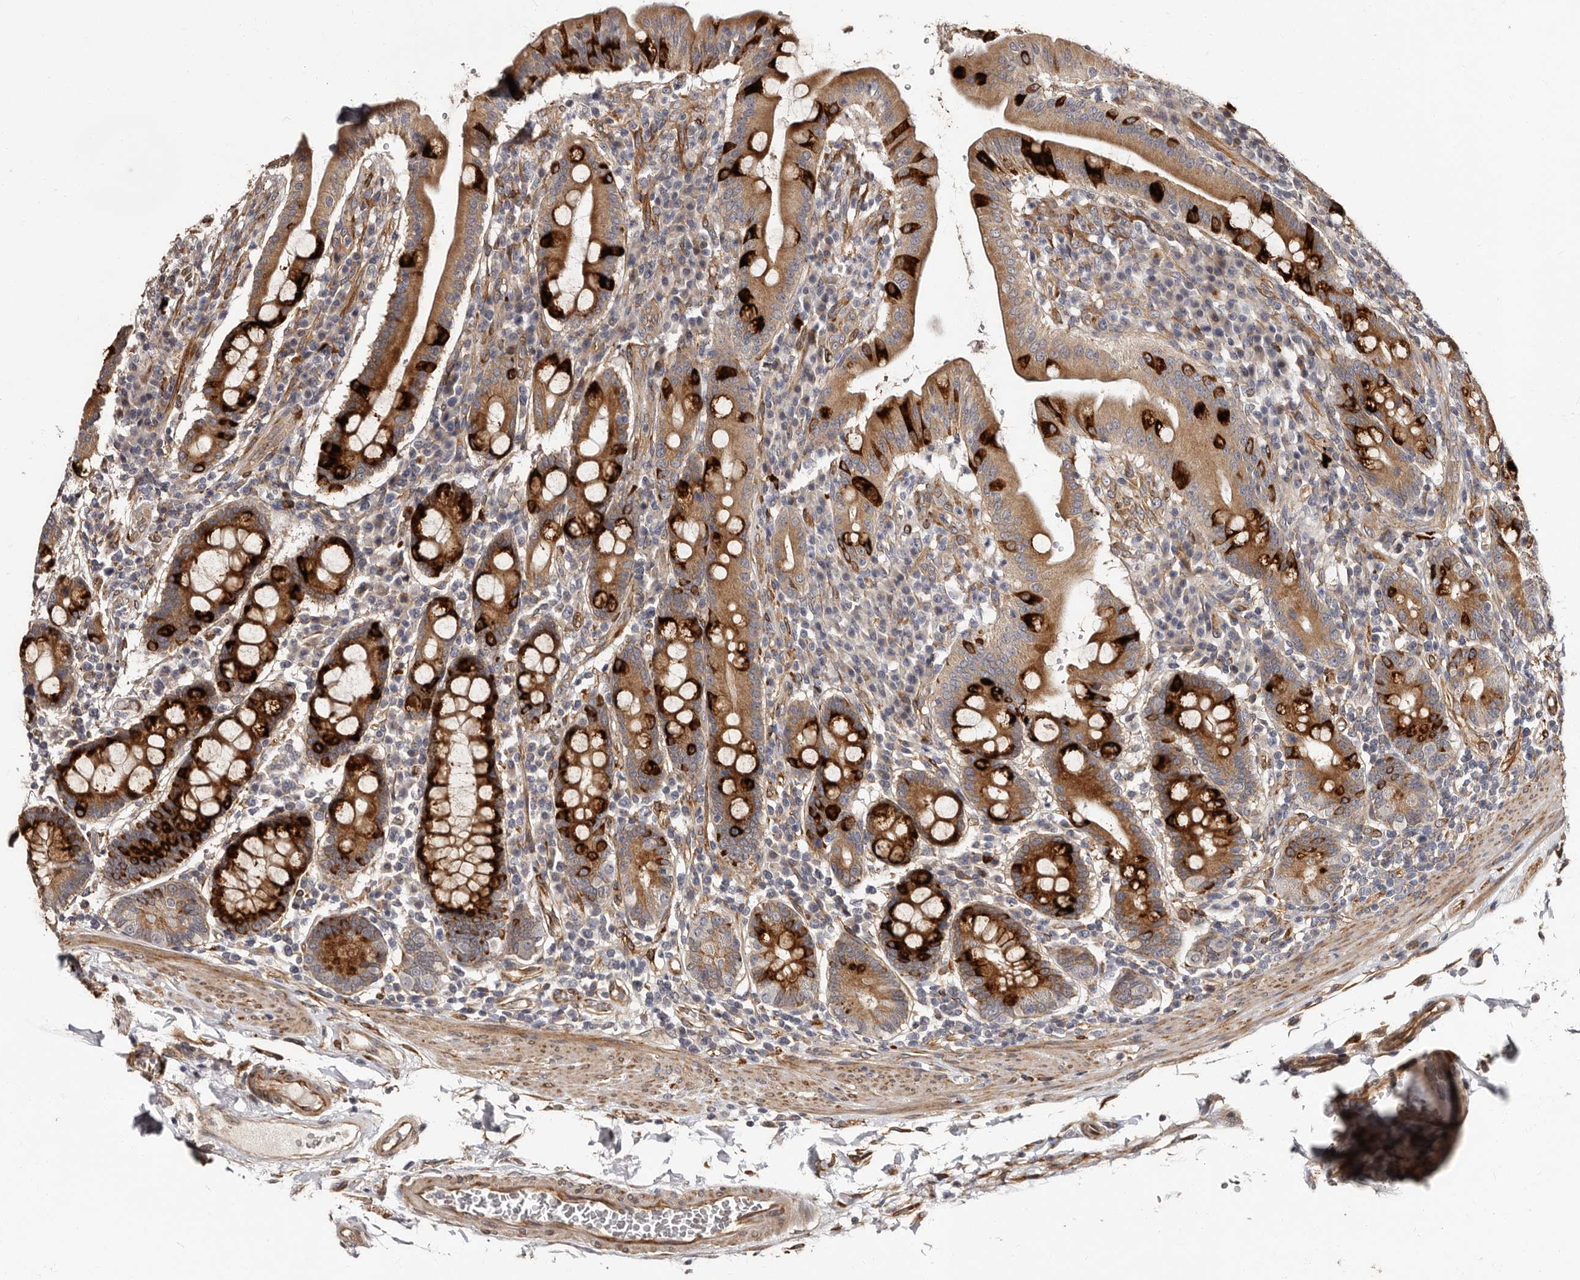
{"staining": {"intensity": "strong", "quantity": ">75%", "location": "cytoplasmic/membranous"}, "tissue": "duodenum", "cell_type": "Glandular cells", "image_type": "normal", "snomed": [{"axis": "morphology", "description": "Normal tissue, NOS"}, {"axis": "morphology", "description": "Adenocarcinoma, NOS"}, {"axis": "topography", "description": "Pancreas"}, {"axis": "topography", "description": "Duodenum"}], "caption": "Brown immunohistochemical staining in unremarkable duodenum exhibits strong cytoplasmic/membranous positivity in about >75% of glandular cells. The protein of interest is shown in brown color, while the nuclei are stained blue.", "gene": "TBC1D22B", "patient": {"sex": "male", "age": 50}}